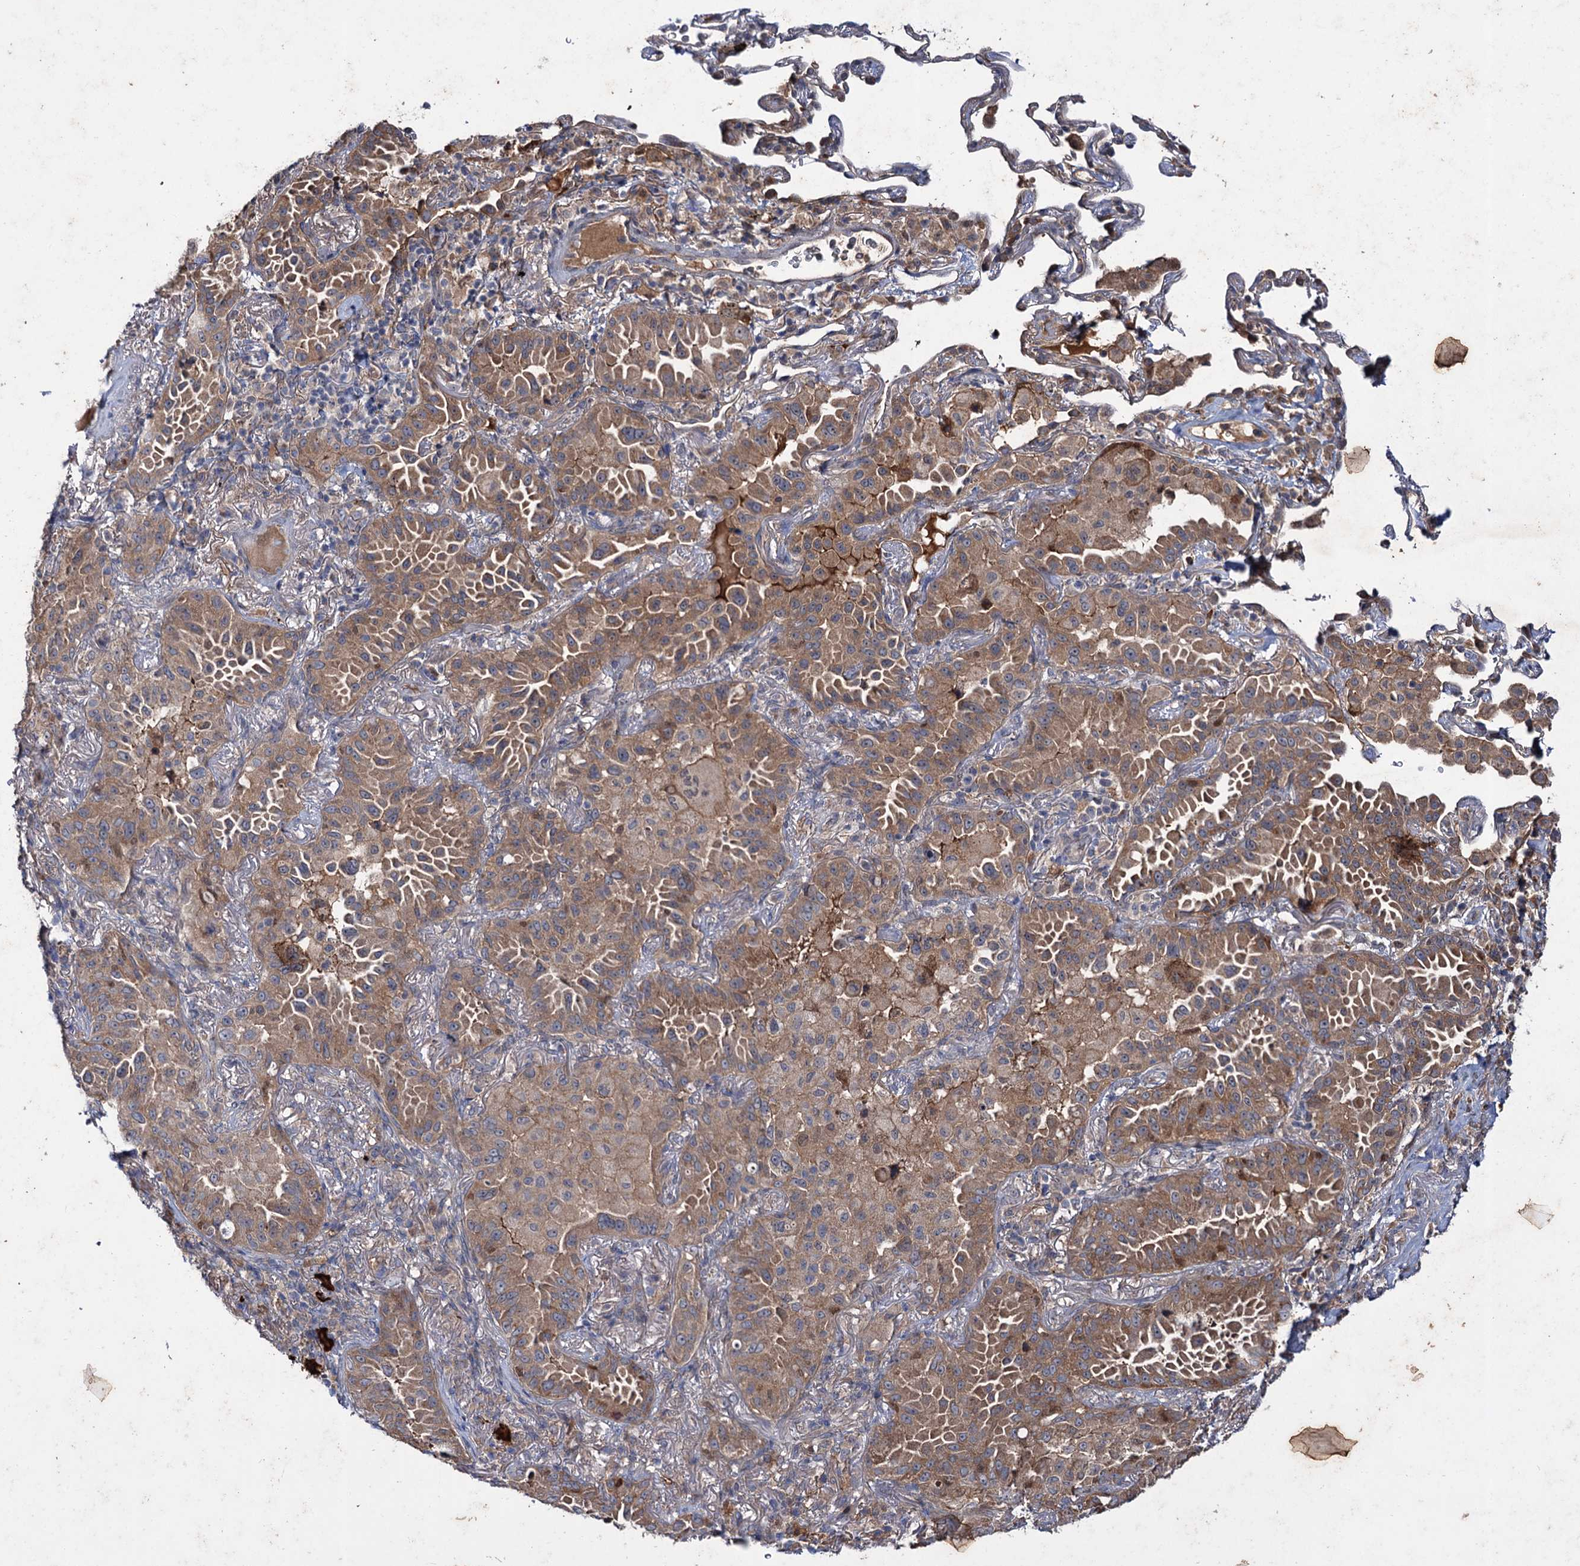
{"staining": {"intensity": "moderate", "quantity": ">75%", "location": "cytoplasmic/membranous"}, "tissue": "lung cancer", "cell_type": "Tumor cells", "image_type": "cancer", "snomed": [{"axis": "morphology", "description": "Adenocarcinoma, NOS"}, {"axis": "topography", "description": "Lung"}], "caption": "Tumor cells demonstrate medium levels of moderate cytoplasmic/membranous staining in approximately >75% of cells in lung cancer.", "gene": "PTPN3", "patient": {"sex": "female", "age": 69}}